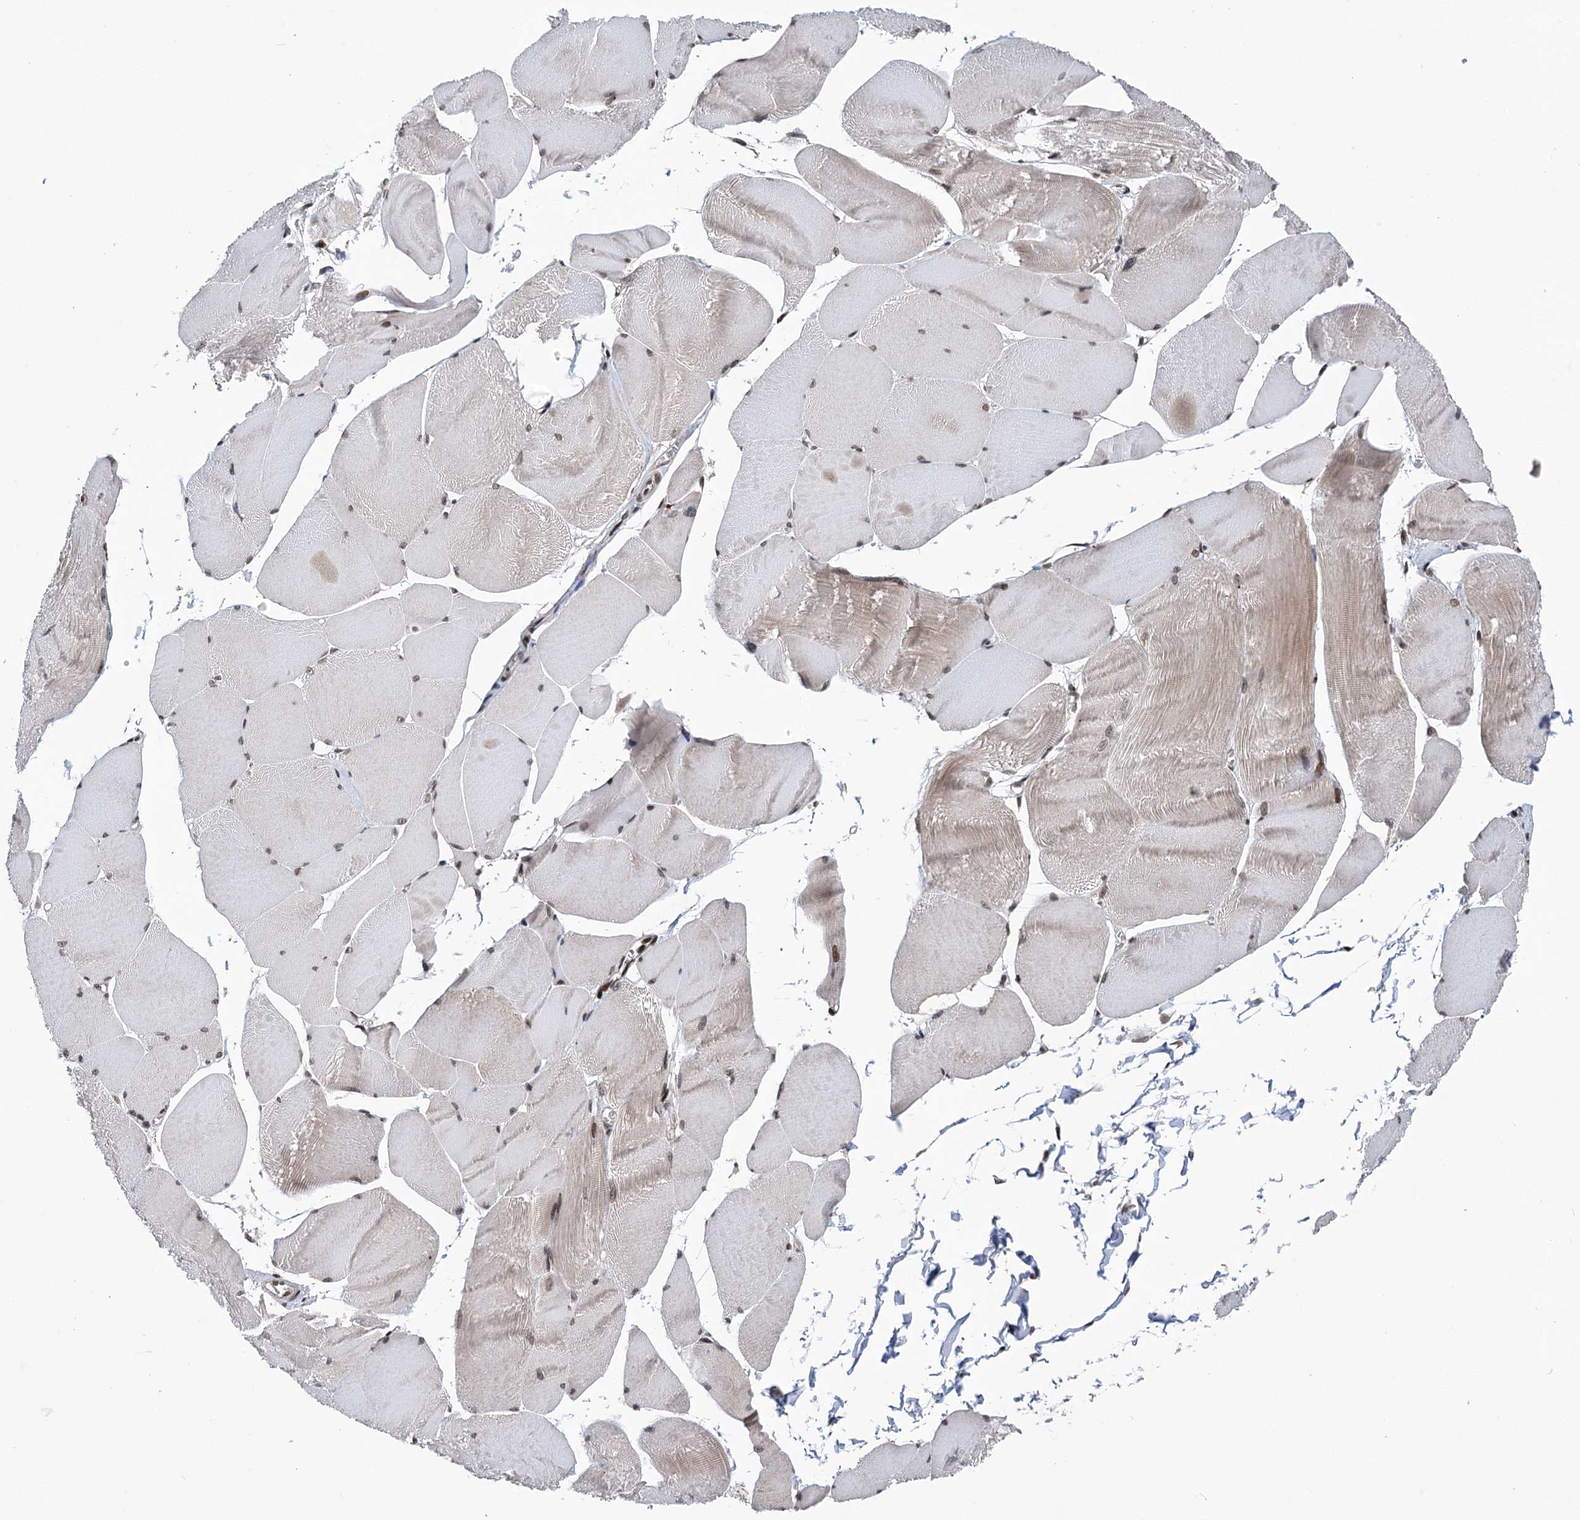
{"staining": {"intensity": "moderate", "quantity": "25%-75%", "location": "cytoplasmic/membranous,nuclear"}, "tissue": "skeletal muscle", "cell_type": "Myocytes", "image_type": "normal", "snomed": [{"axis": "morphology", "description": "Normal tissue, NOS"}, {"axis": "morphology", "description": "Basal cell carcinoma"}, {"axis": "topography", "description": "Skeletal muscle"}], "caption": "This photomicrograph displays immunohistochemistry staining of benign skeletal muscle, with medium moderate cytoplasmic/membranous,nuclear positivity in approximately 25%-75% of myocytes.", "gene": "CCDC77", "patient": {"sex": "female", "age": 64}}